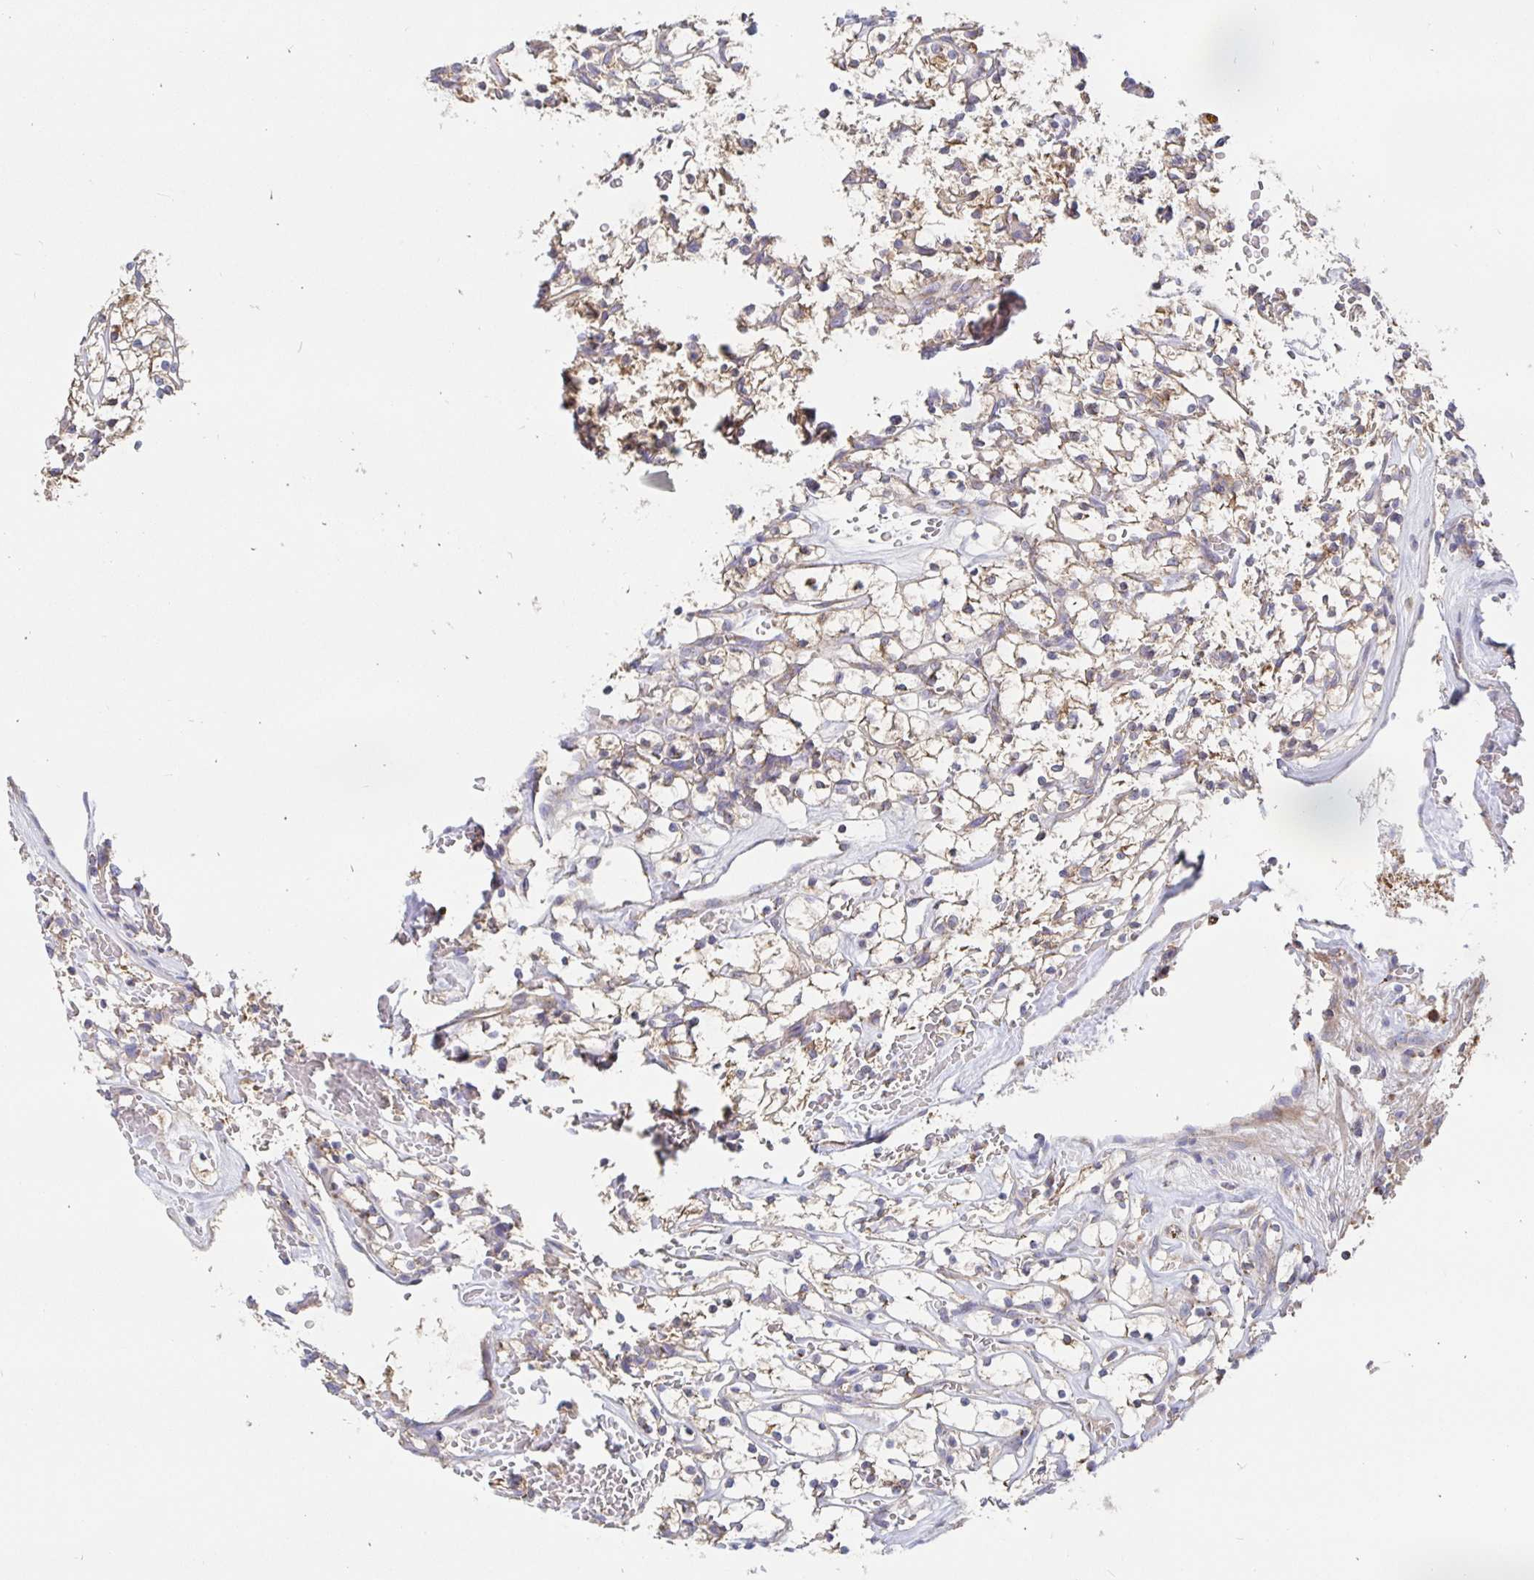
{"staining": {"intensity": "weak", "quantity": ">75%", "location": "cytoplasmic/membranous"}, "tissue": "renal cancer", "cell_type": "Tumor cells", "image_type": "cancer", "snomed": [{"axis": "morphology", "description": "Adenocarcinoma, NOS"}, {"axis": "topography", "description": "Kidney"}], "caption": "Tumor cells demonstrate low levels of weak cytoplasmic/membranous expression in approximately >75% of cells in human renal cancer.", "gene": "PRDX3", "patient": {"sex": "female", "age": 64}}